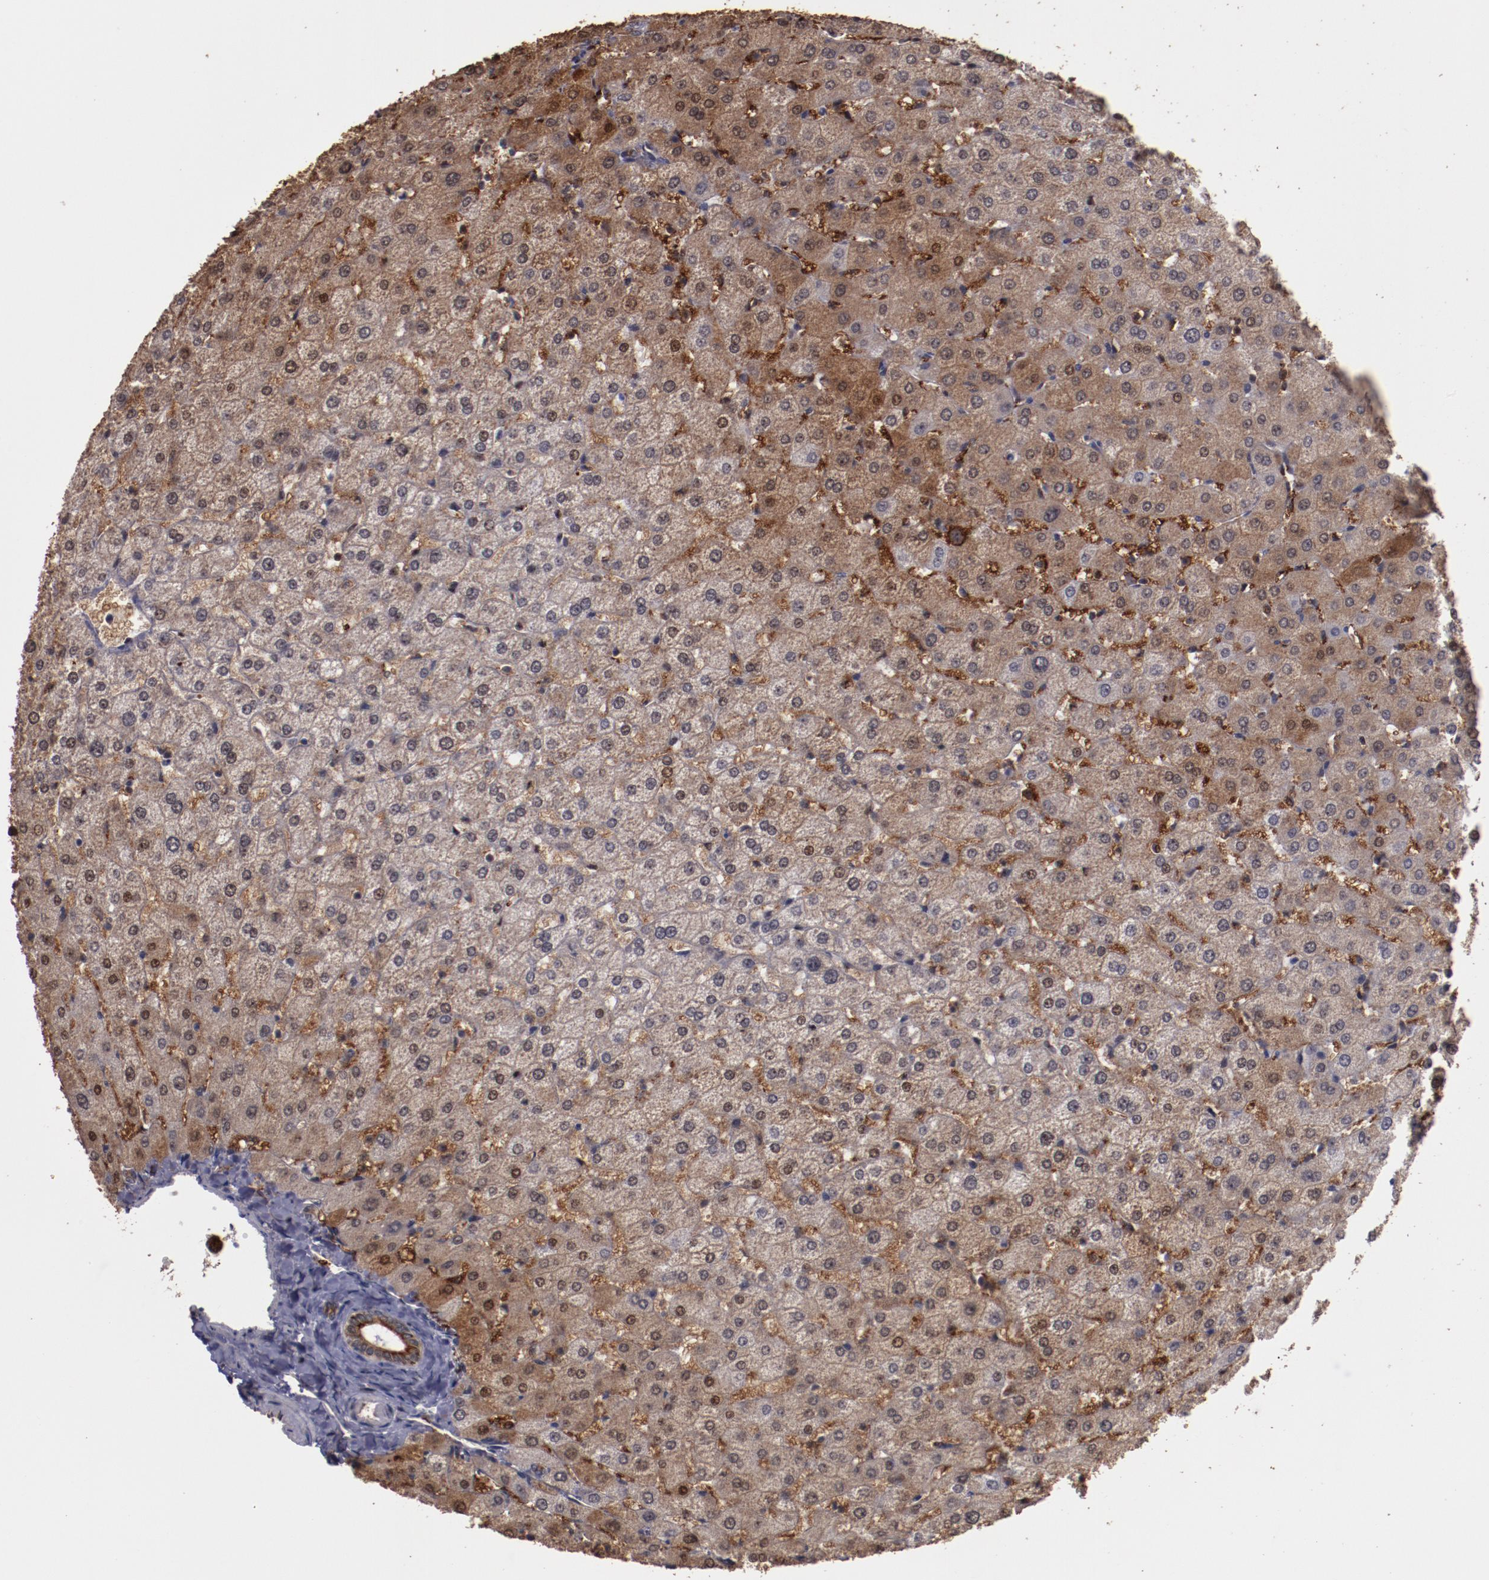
{"staining": {"intensity": "moderate", "quantity": ">75%", "location": "cytoplasmic/membranous,nuclear"}, "tissue": "liver", "cell_type": "Cholangiocytes", "image_type": "normal", "snomed": [{"axis": "morphology", "description": "Normal tissue, NOS"}, {"axis": "morphology", "description": "Fibrosis, NOS"}, {"axis": "topography", "description": "Liver"}], "caption": "This is an image of IHC staining of benign liver, which shows moderate staining in the cytoplasmic/membranous,nuclear of cholangiocytes.", "gene": "DDX24", "patient": {"sex": "female", "age": 29}}